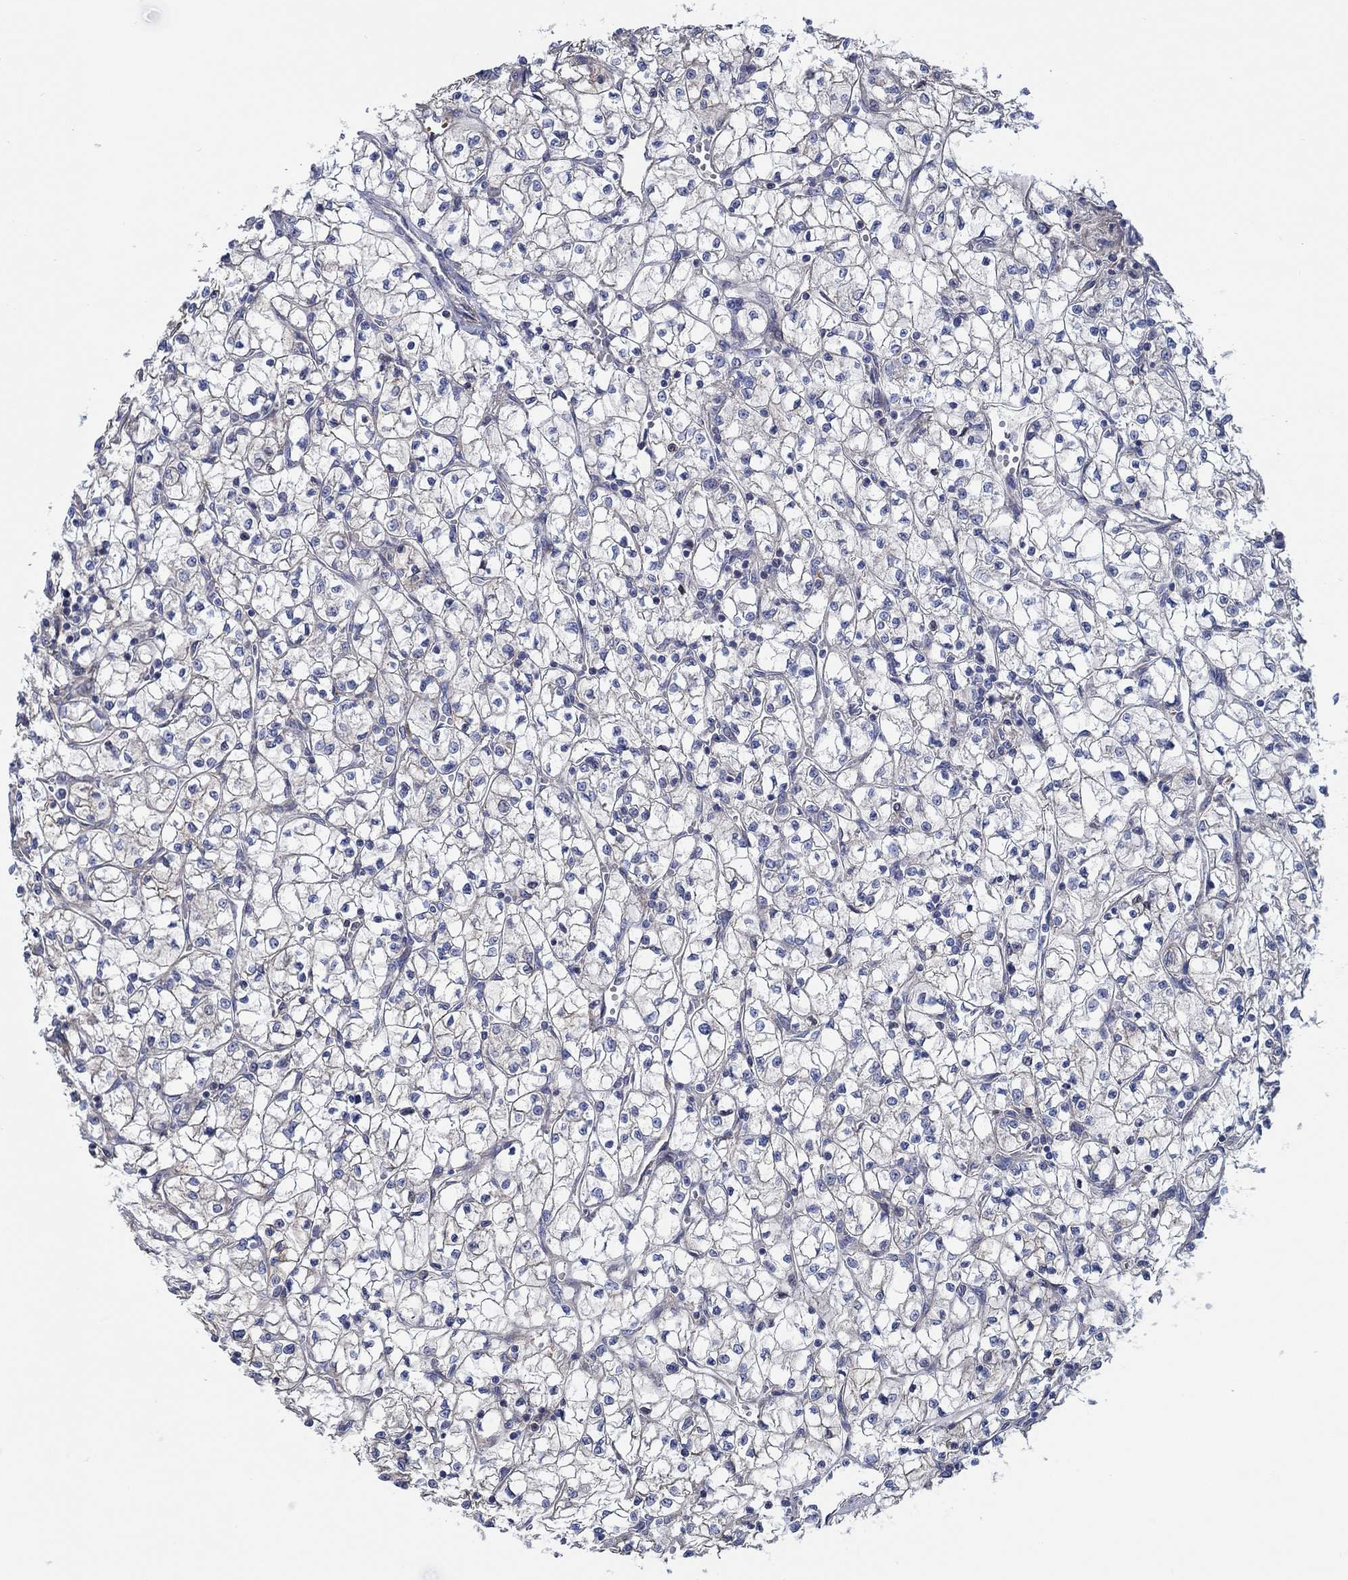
{"staining": {"intensity": "negative", "quantity": "none", "location": "none"}, "tissue": "renal cancer", "cell_type": "Tumor cells", "image_type": "cancer", "snomed": [{"axis": "morphology", "description": "Adenocarcinoma, NOS"}, {"axis": "topography", "description": "Kidney"}], "caption": "Micrograph shows no protein expression in tumor cells of adenocarcinoma (renal) tissue.", "gene": "FMN1", "patient": {"sex": "female", "age": 64}}